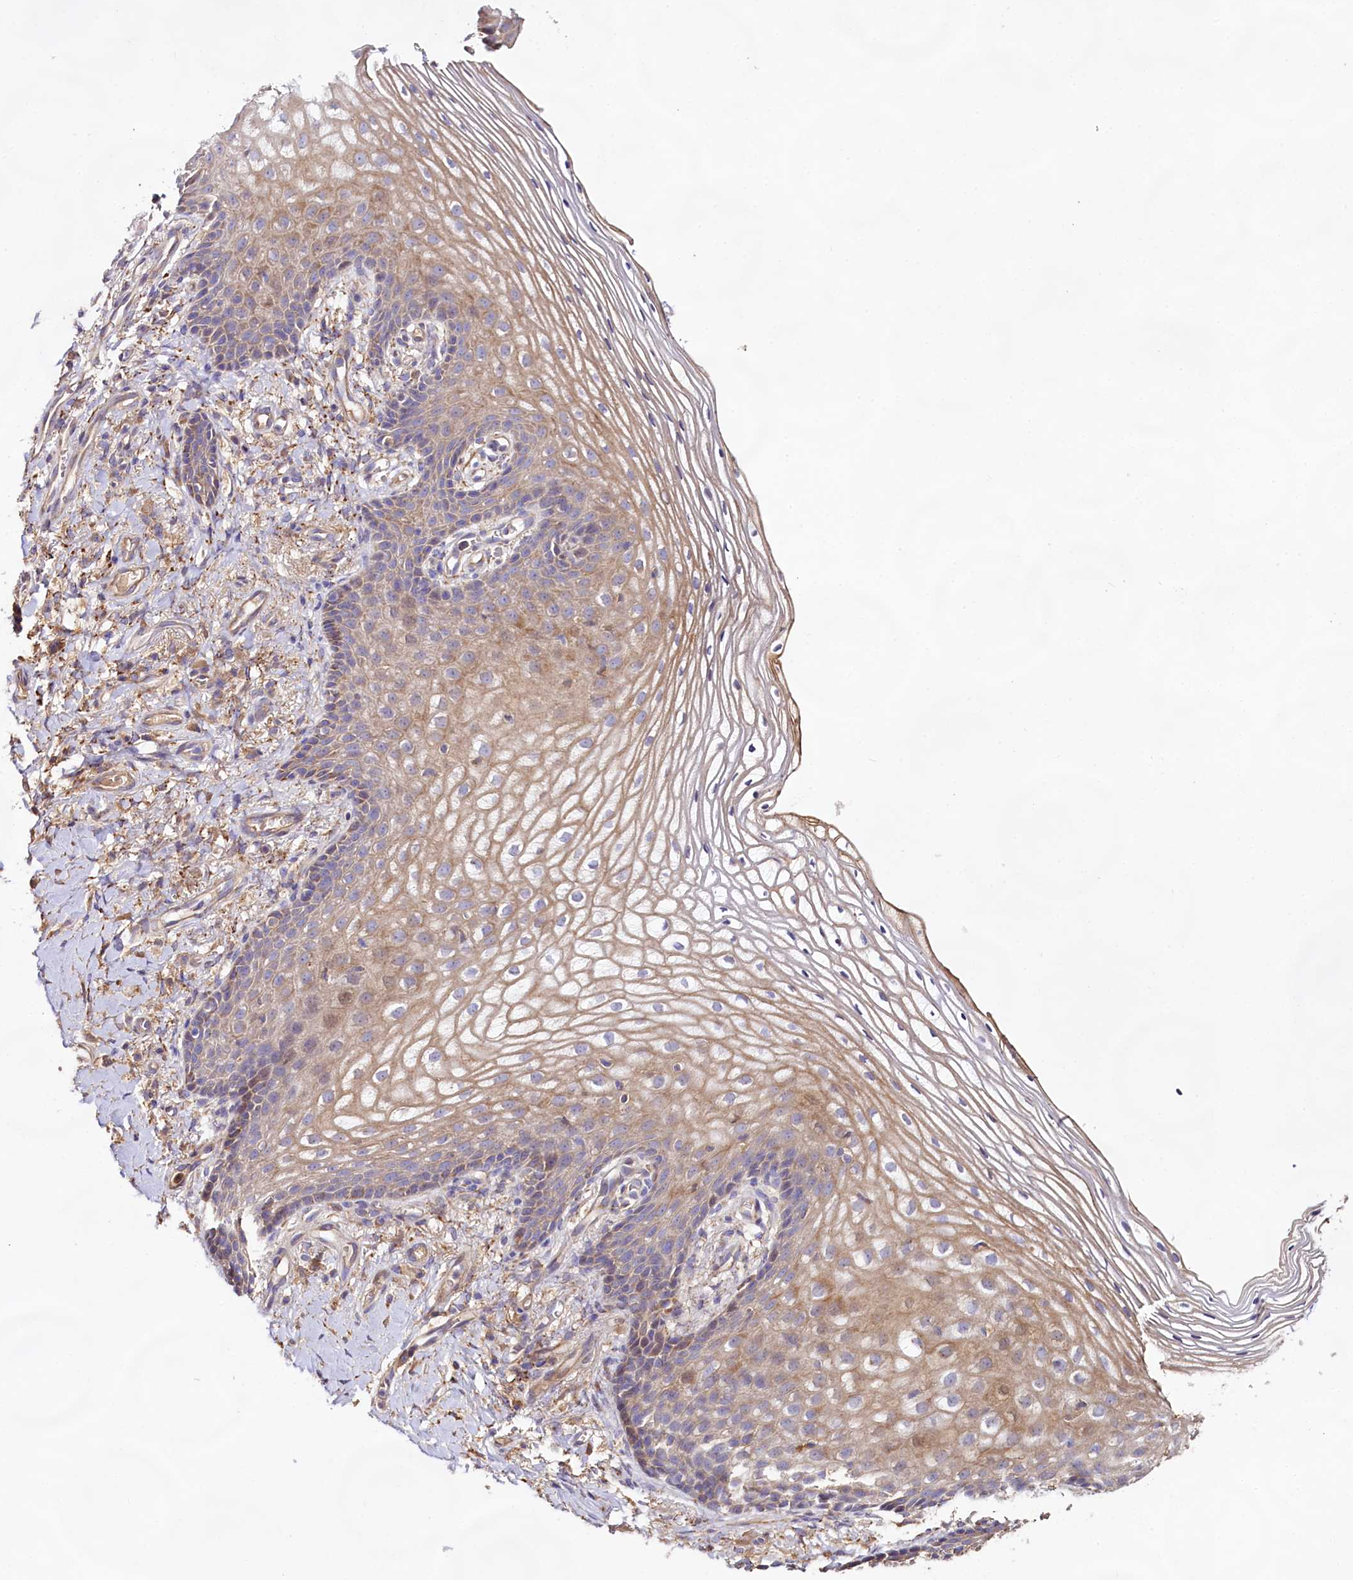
{"staining": {"intensity": "moderate", "quantity": "25%-75%", "location": "cytoplasmic/membranous"}, "tissue": "vagina", "cell_type": "Squamous epithelial cells", "image_type": "normal", "snomed": [{"axis": "morphology", "description": "Normal tissue, NOS"}, {"axis": "topography", "description": "Vagina"}], "caption": "Squamous epithelial cells exhibit moderate cytoplasmic/membranous positivity in about 25%-75% of cells in benign vagina.", "gene": "DMXL2", "patient": {"sex": "female", "age": 60}}